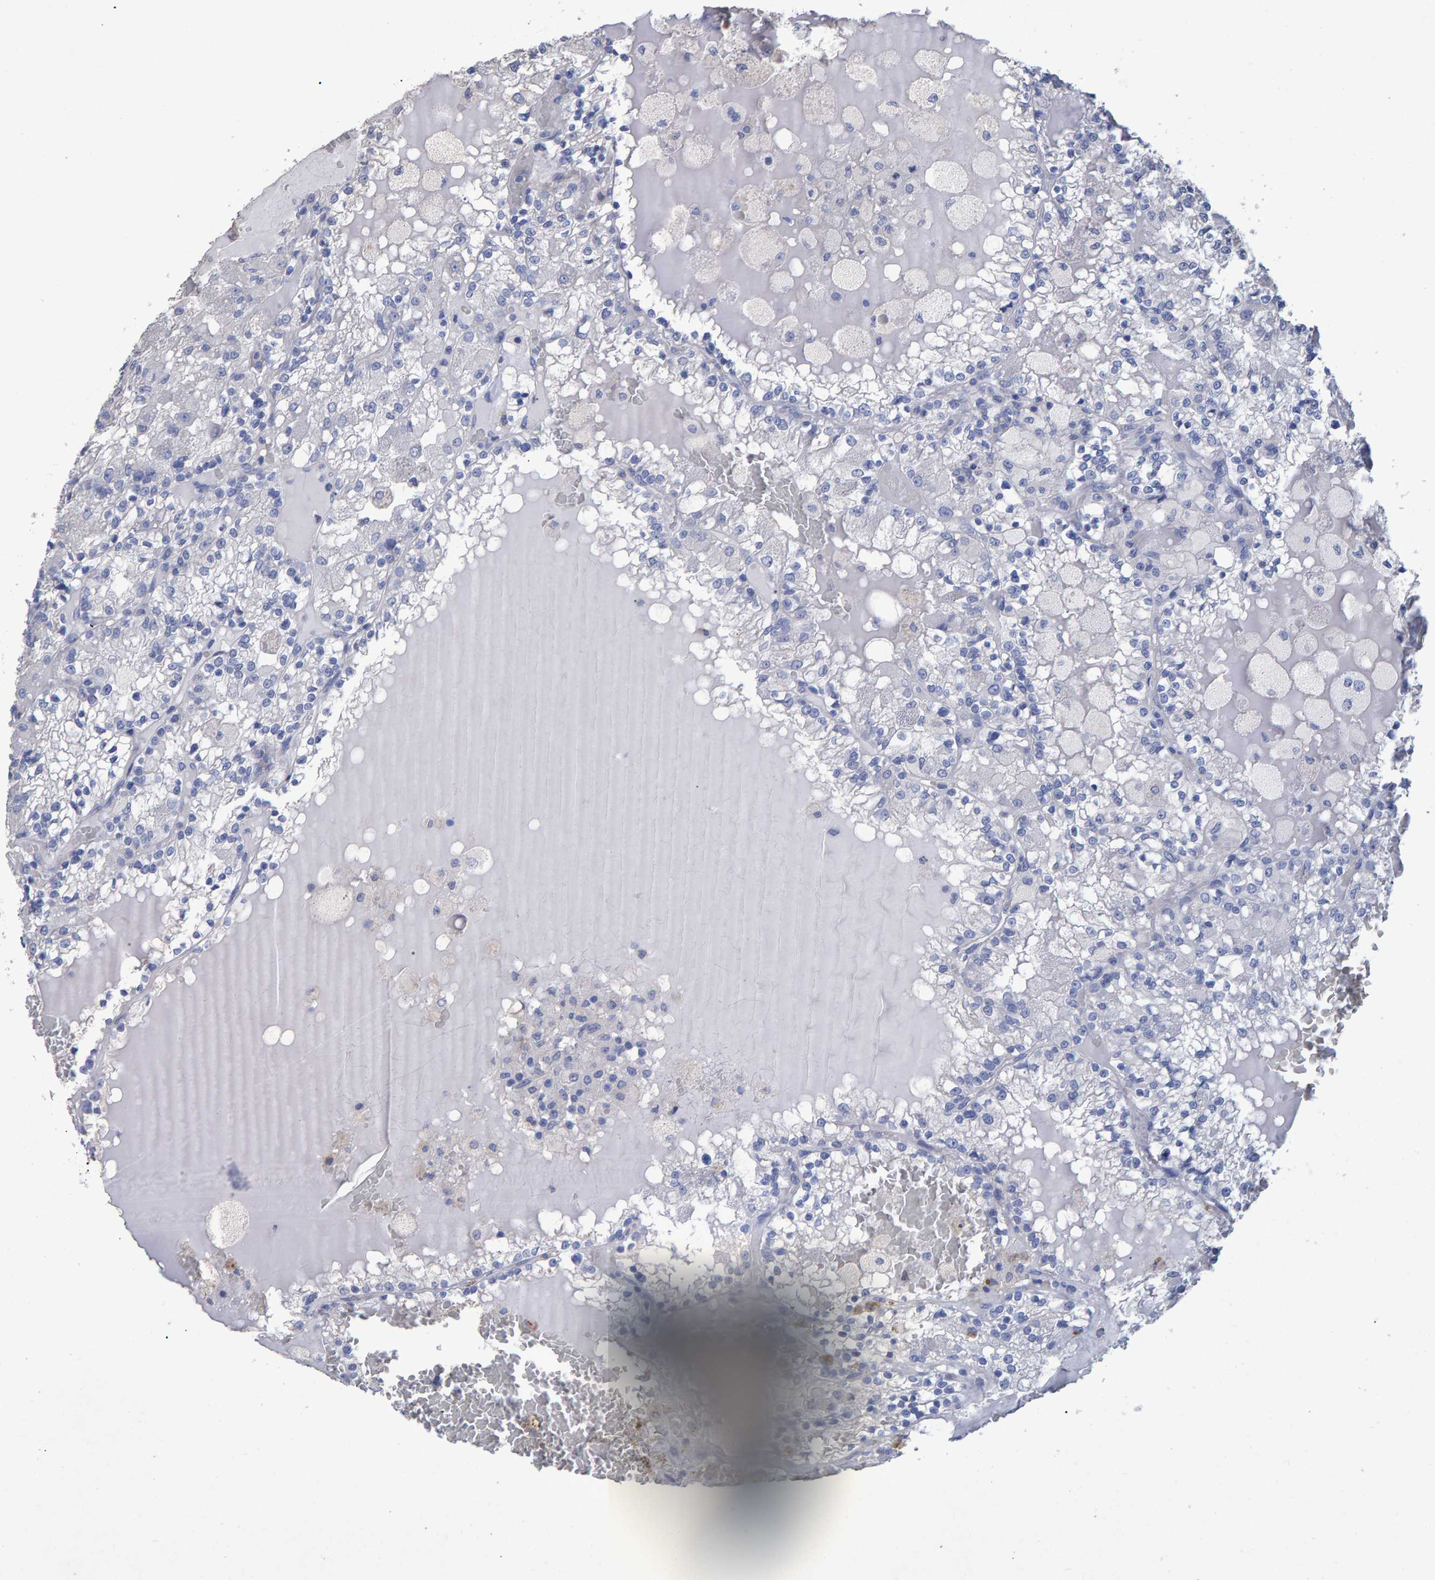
{"staining": {"intensity": "negative", "quantity": "none", "location": "none"}, "tissue": "renal cancer", "cell_type": "Tumor cells", "image_type": "cancer", "snomed": [{"axis": "morphology", "description": "Adenocarcinoma, NOS"}, {"axis": "topography", "description": "Kidney"}], "caption": "Immunohistochemical staining of renal cancer (adenocarcinoma) demonstrates no significant staining in tumor cells.", "gene": "HEMGN", "patient": {"sex": "female", "age": 56}}